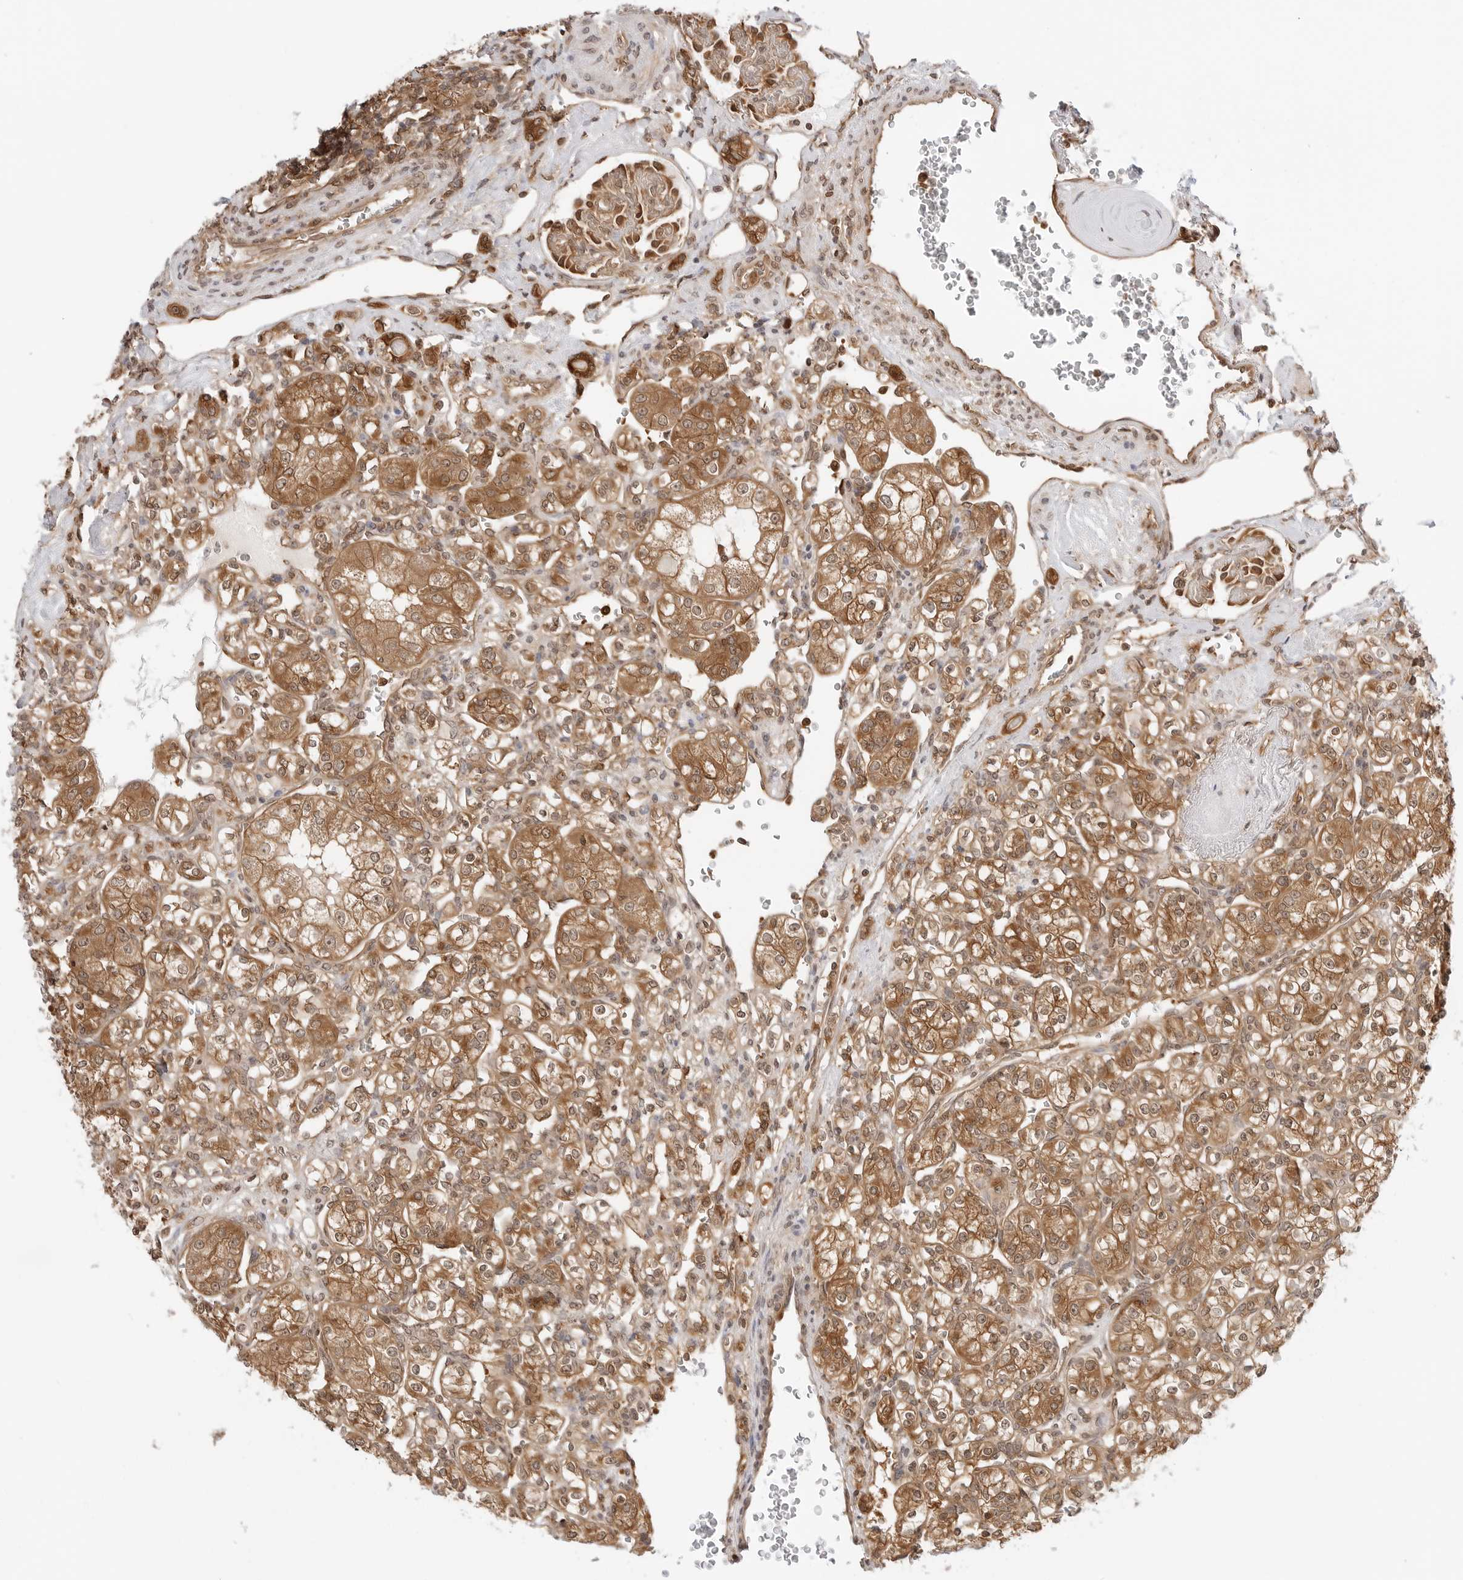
{"staining": {"intensity": "moderate", "quantity": ">75%", "location": "cytoplasmic/membranous,nuclear"}, "tissue": "renal cancer", "cell_type": "Tumor cells", "image_type": "cancer", "snomed": [{"axis": "morphology", "description": "Adenocarcinoma, NOS"}, {"axis": "topography", "description": "Kidney"}], "caption": "Human adenocarcinoma (renal) stained with a protein marker displays moderate staining in tumor cells.", "gene": "NUDC", "patient": {"sex": "male", "age": 77}}